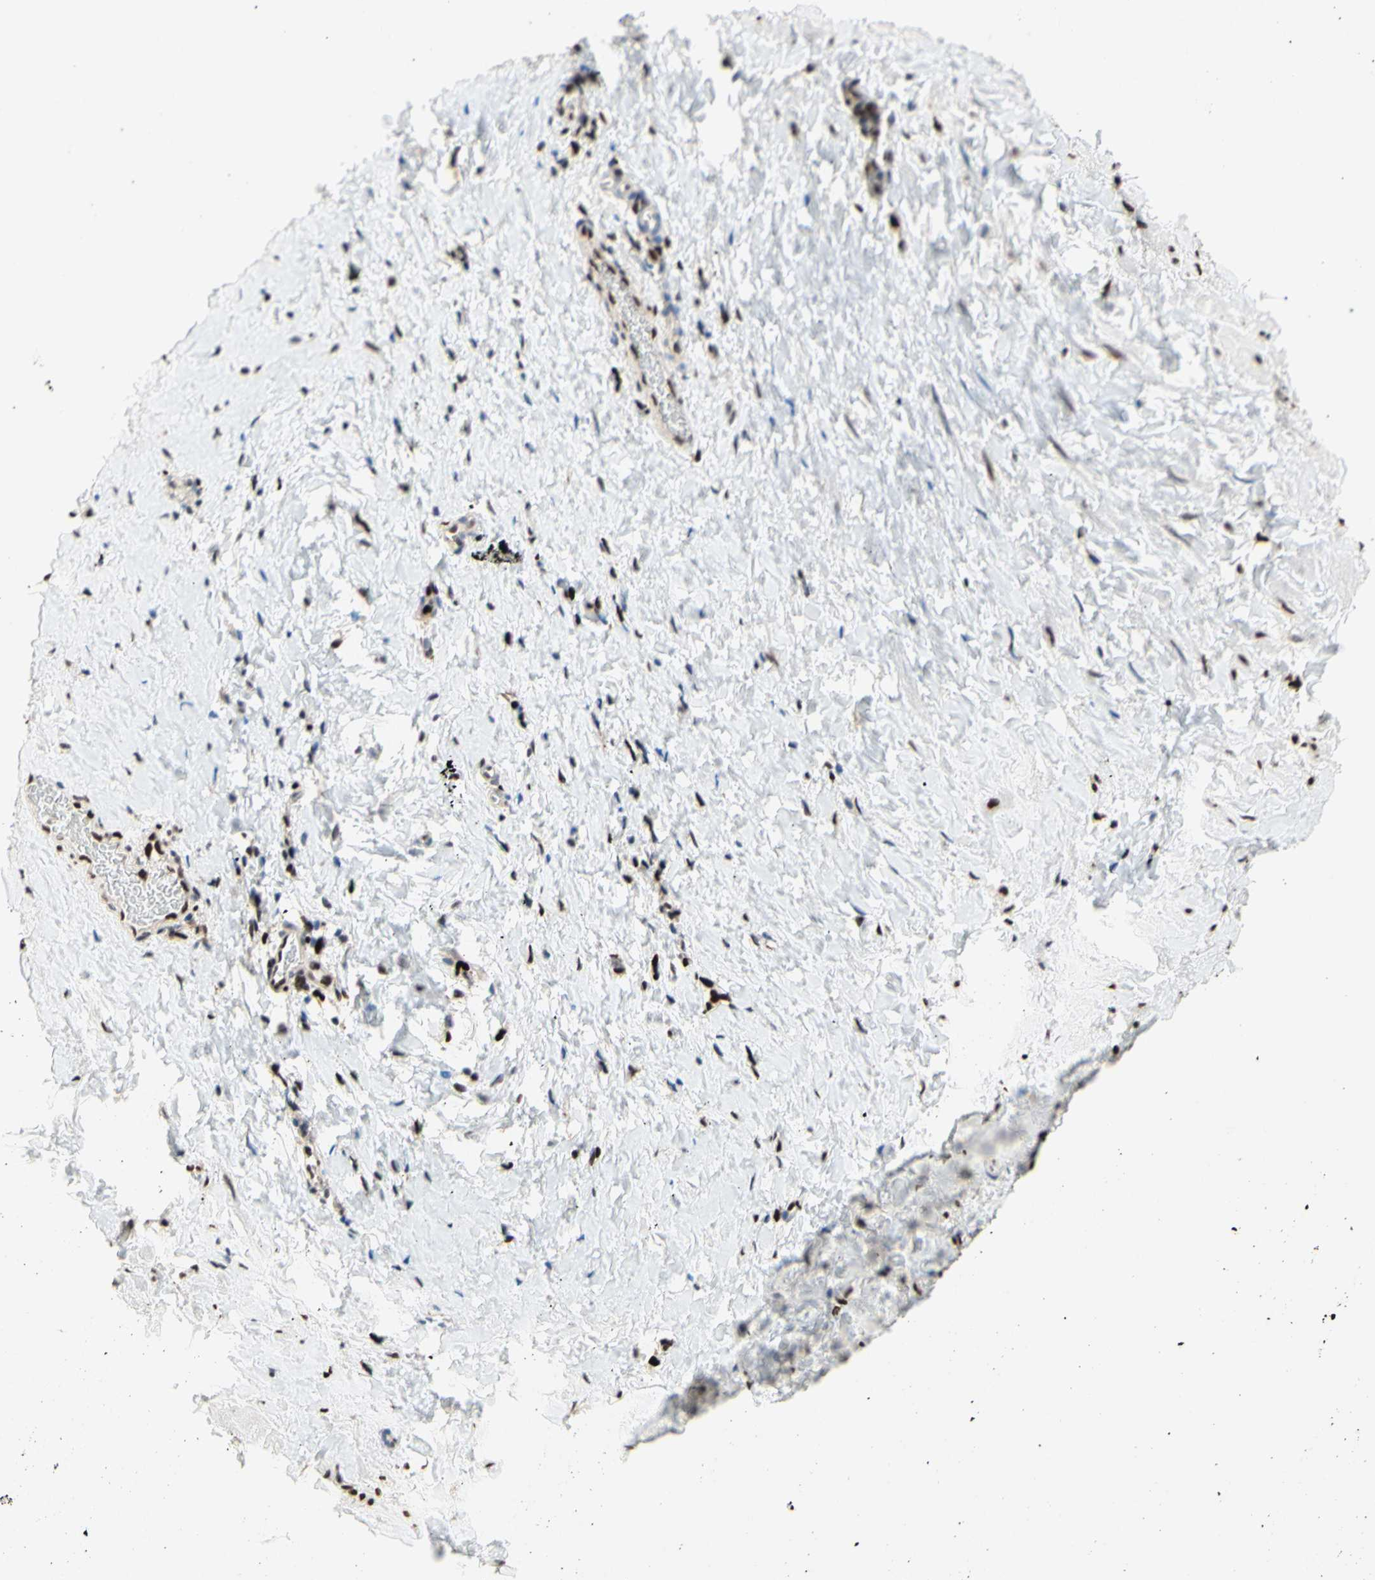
{"staining": {"intensity": "negative", "quantity": "none", "location": "none"}, "tissue": "smooth muscle", "cell_type": "Smooth muscle cells", "image_type": "normal", "snomed": [{"axis": "morphology", "description": "Normal tissue, NOS"}, {"axis": "topography", "description": "Smooth muscle"}], "caption": "The micrograph reveals no significant staining in smooth muscle cells of smooth muscle.", "gene": "EED", "patient": {"sex": "male", "age": 16}}